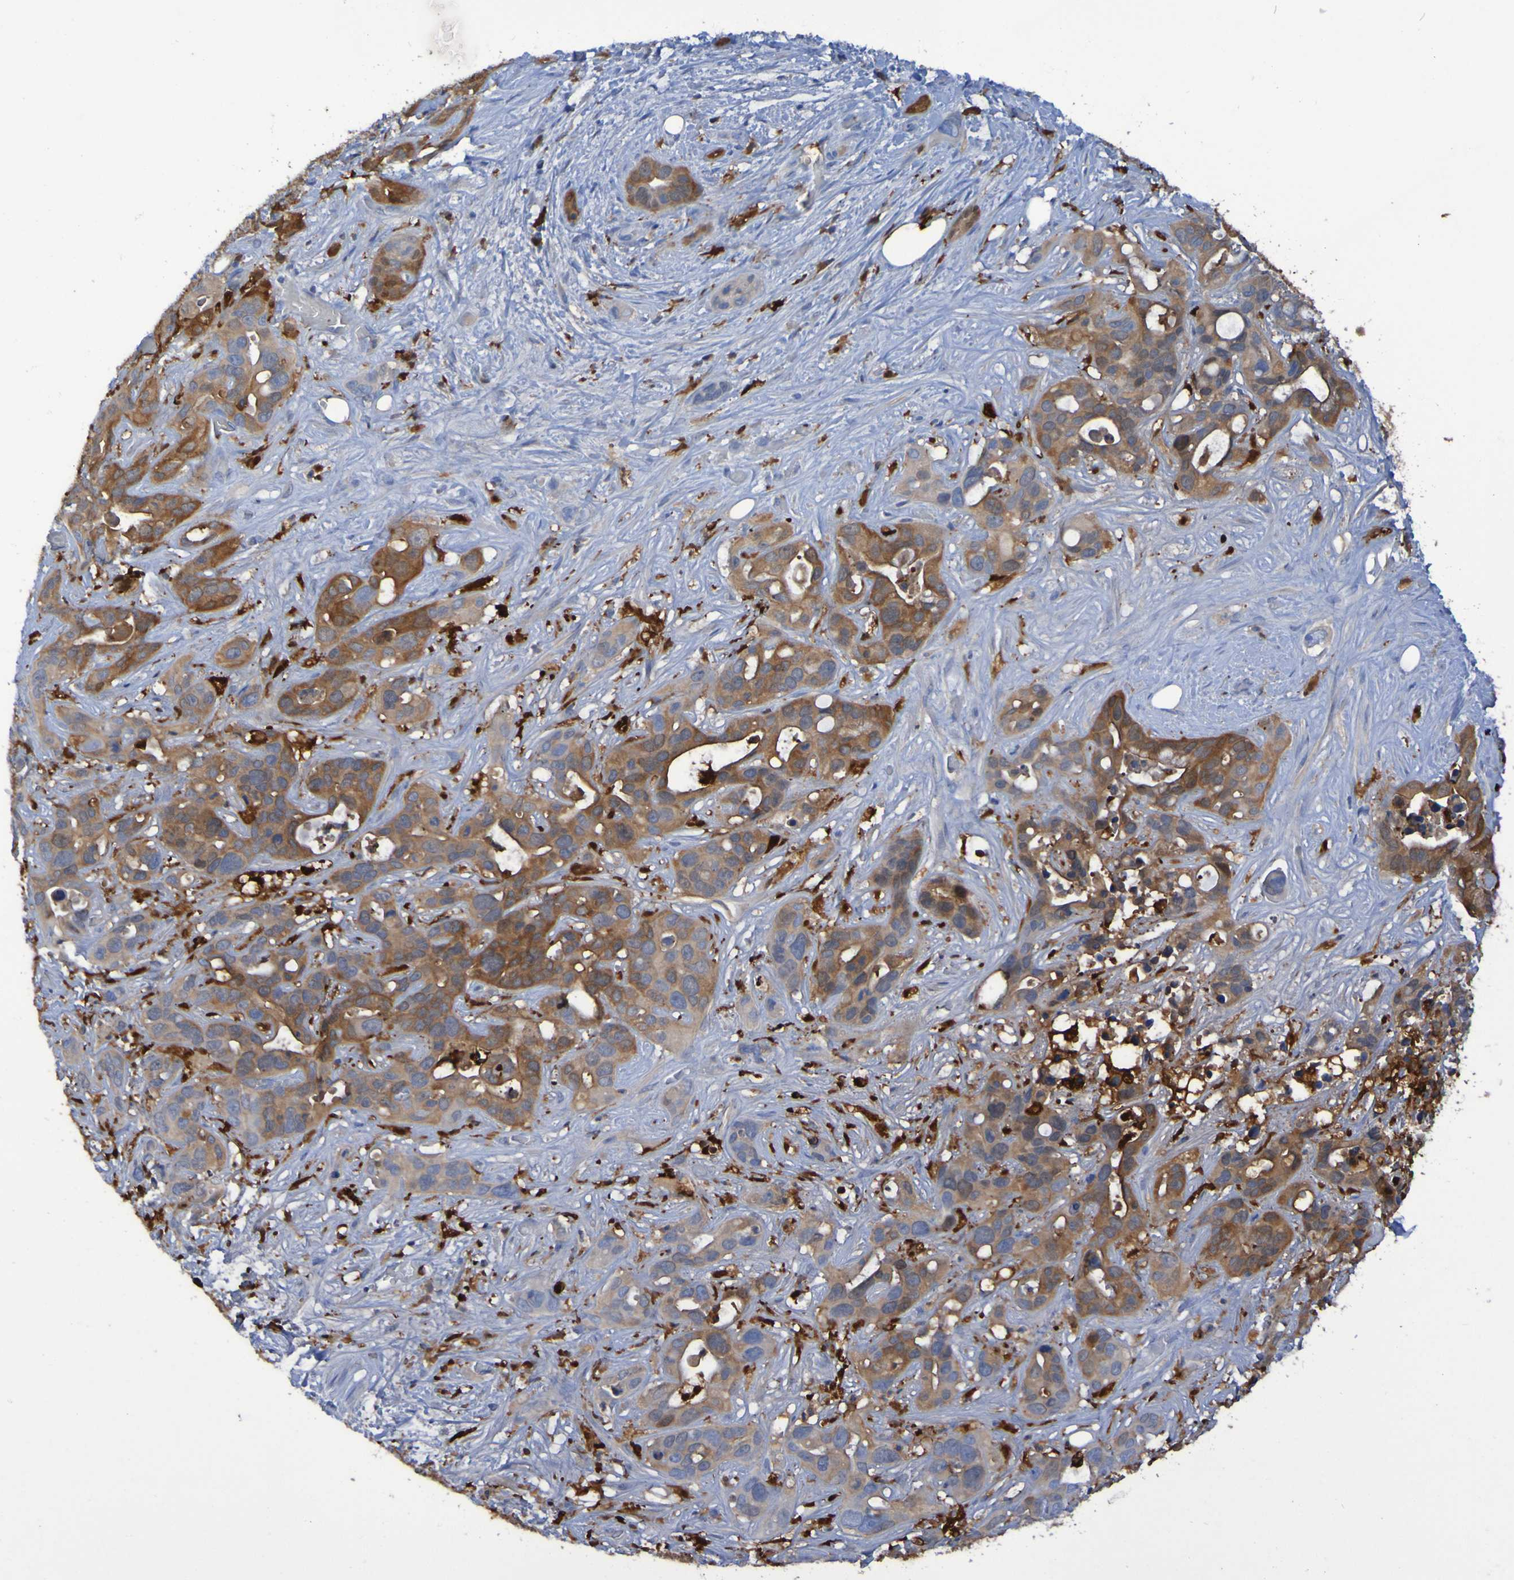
{"staining": {"intensity": "moderate", "quantity": ">75%", "location": "cytoplasmic/membranous"}, "tissue": "liver cancer", "cell_type": "Tumor cells", "image_type": "cancer", "snomed": [{"axis": "morphology", "description": "Cholangiocarcinoma"}, {"axis": "topography", "description": "Liver"}], "caption": "This is a histology image of immunohistochemistry (IHC) staining of liver cholangiocarcinoma, which shows moderate expression in the cytoplasmic/membranous of tumor cells.", "gene": "MPPE1", "patient": {"sex": "female", "age": 65}}